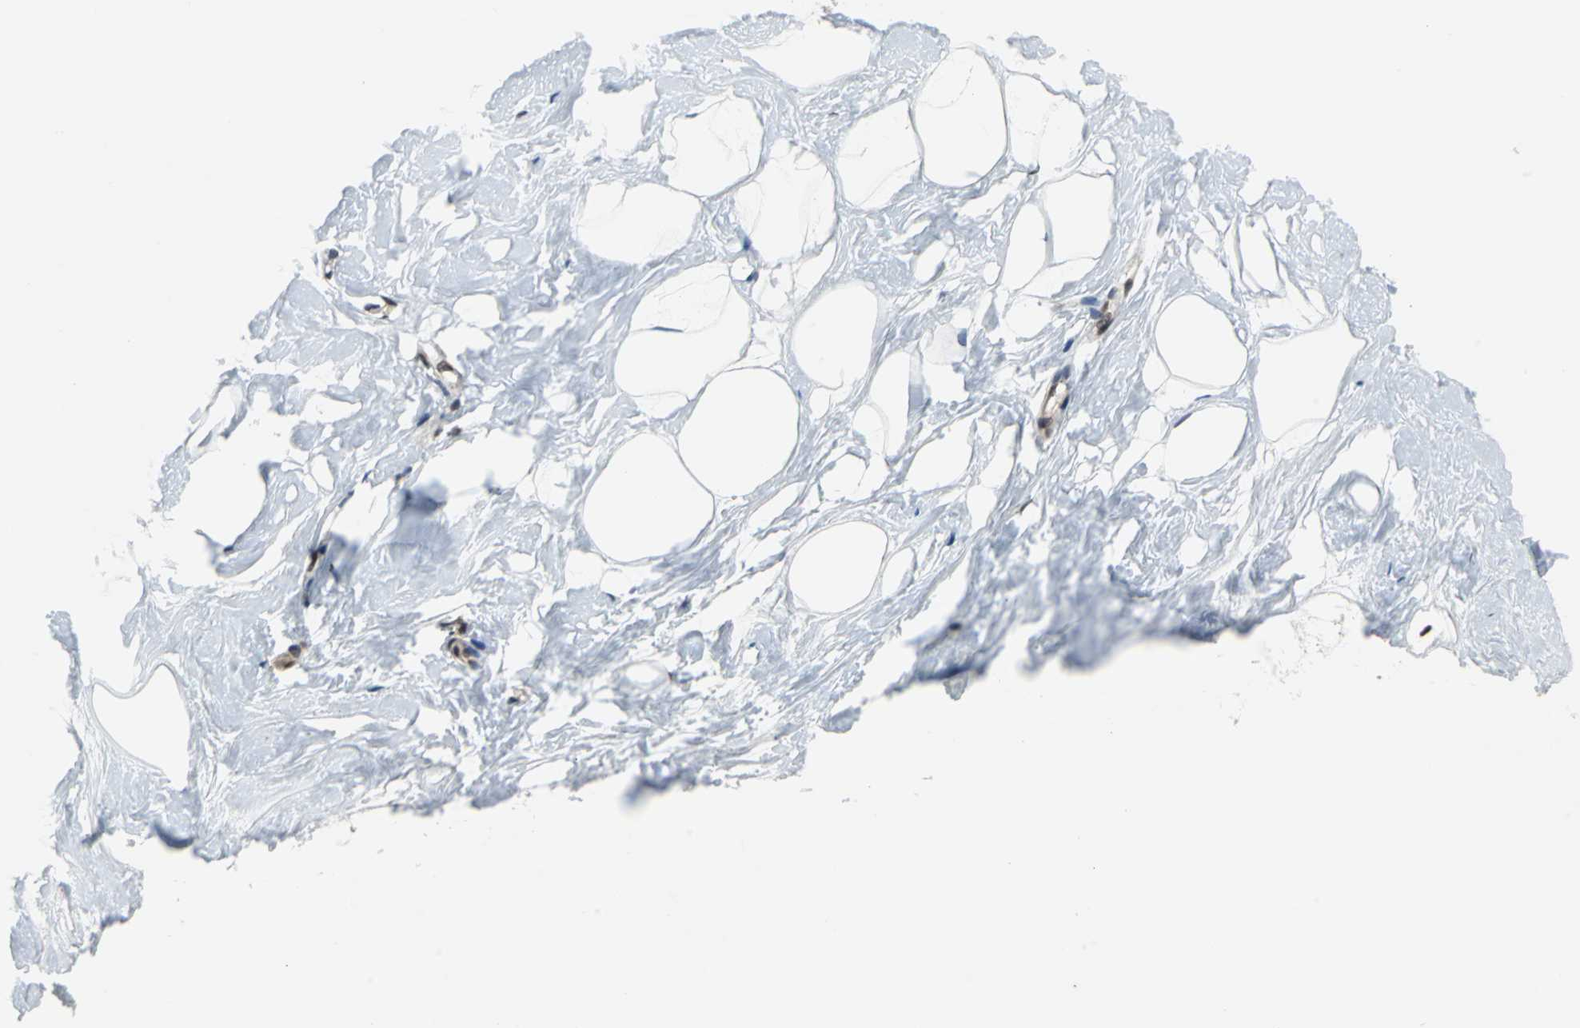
{"staining": {"intensity": "negative", "quantity": "none", "location": "none"}, "tissue": "breast", "cell_type": "Adipocytes", "image_type": "normal", "snomed": [{"axis": "morphology", "description": "Normal tissue, NOS"}, {"axis": "topography", "description": "Breast"}], "caption": "Immunohistochemistry histopathology image of benign breast: breast stained with DAB (3,3'-diaminobenzidine) displays no significant protein positivity in adipocytes.", "gene": "RBM14", "patient": {"sex": "female", "age": 23}}